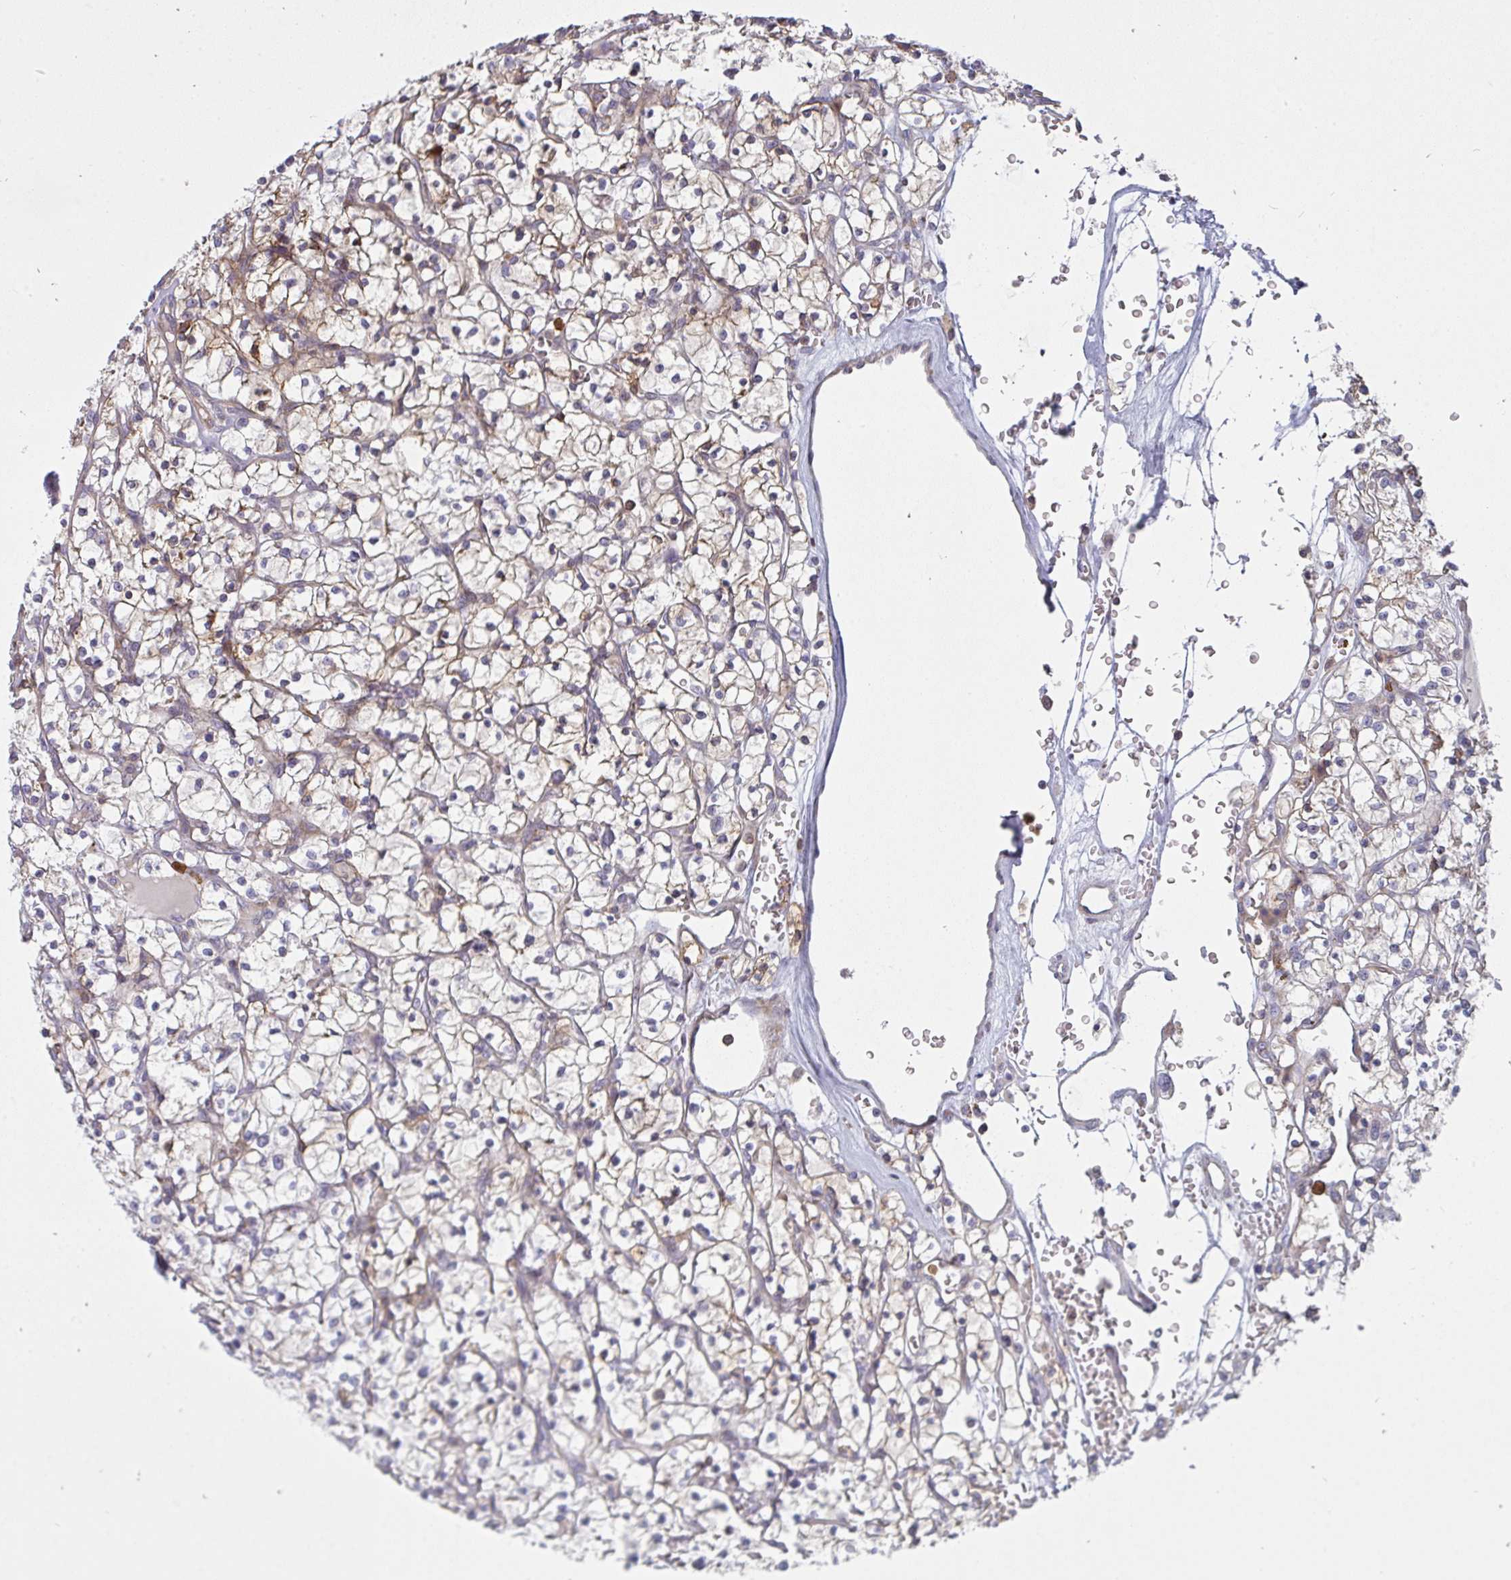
{"staining": {"intensity": "negative", "quantity": "none", "location": "none"}, "tissue": "renal cancer", "cell_type": "Tumor cells", "image_type": "cancer", "snomed": [{"axis": "morphology", "description": "Adenocarcinoma, NOS"}, {"axis": "topography", "description": "Kidney"}], "caption": "Tumor cells show no significant positivity in renal cancer.", "gene": "CSF3R", "patient": {"sex": "female", "age": 64}}